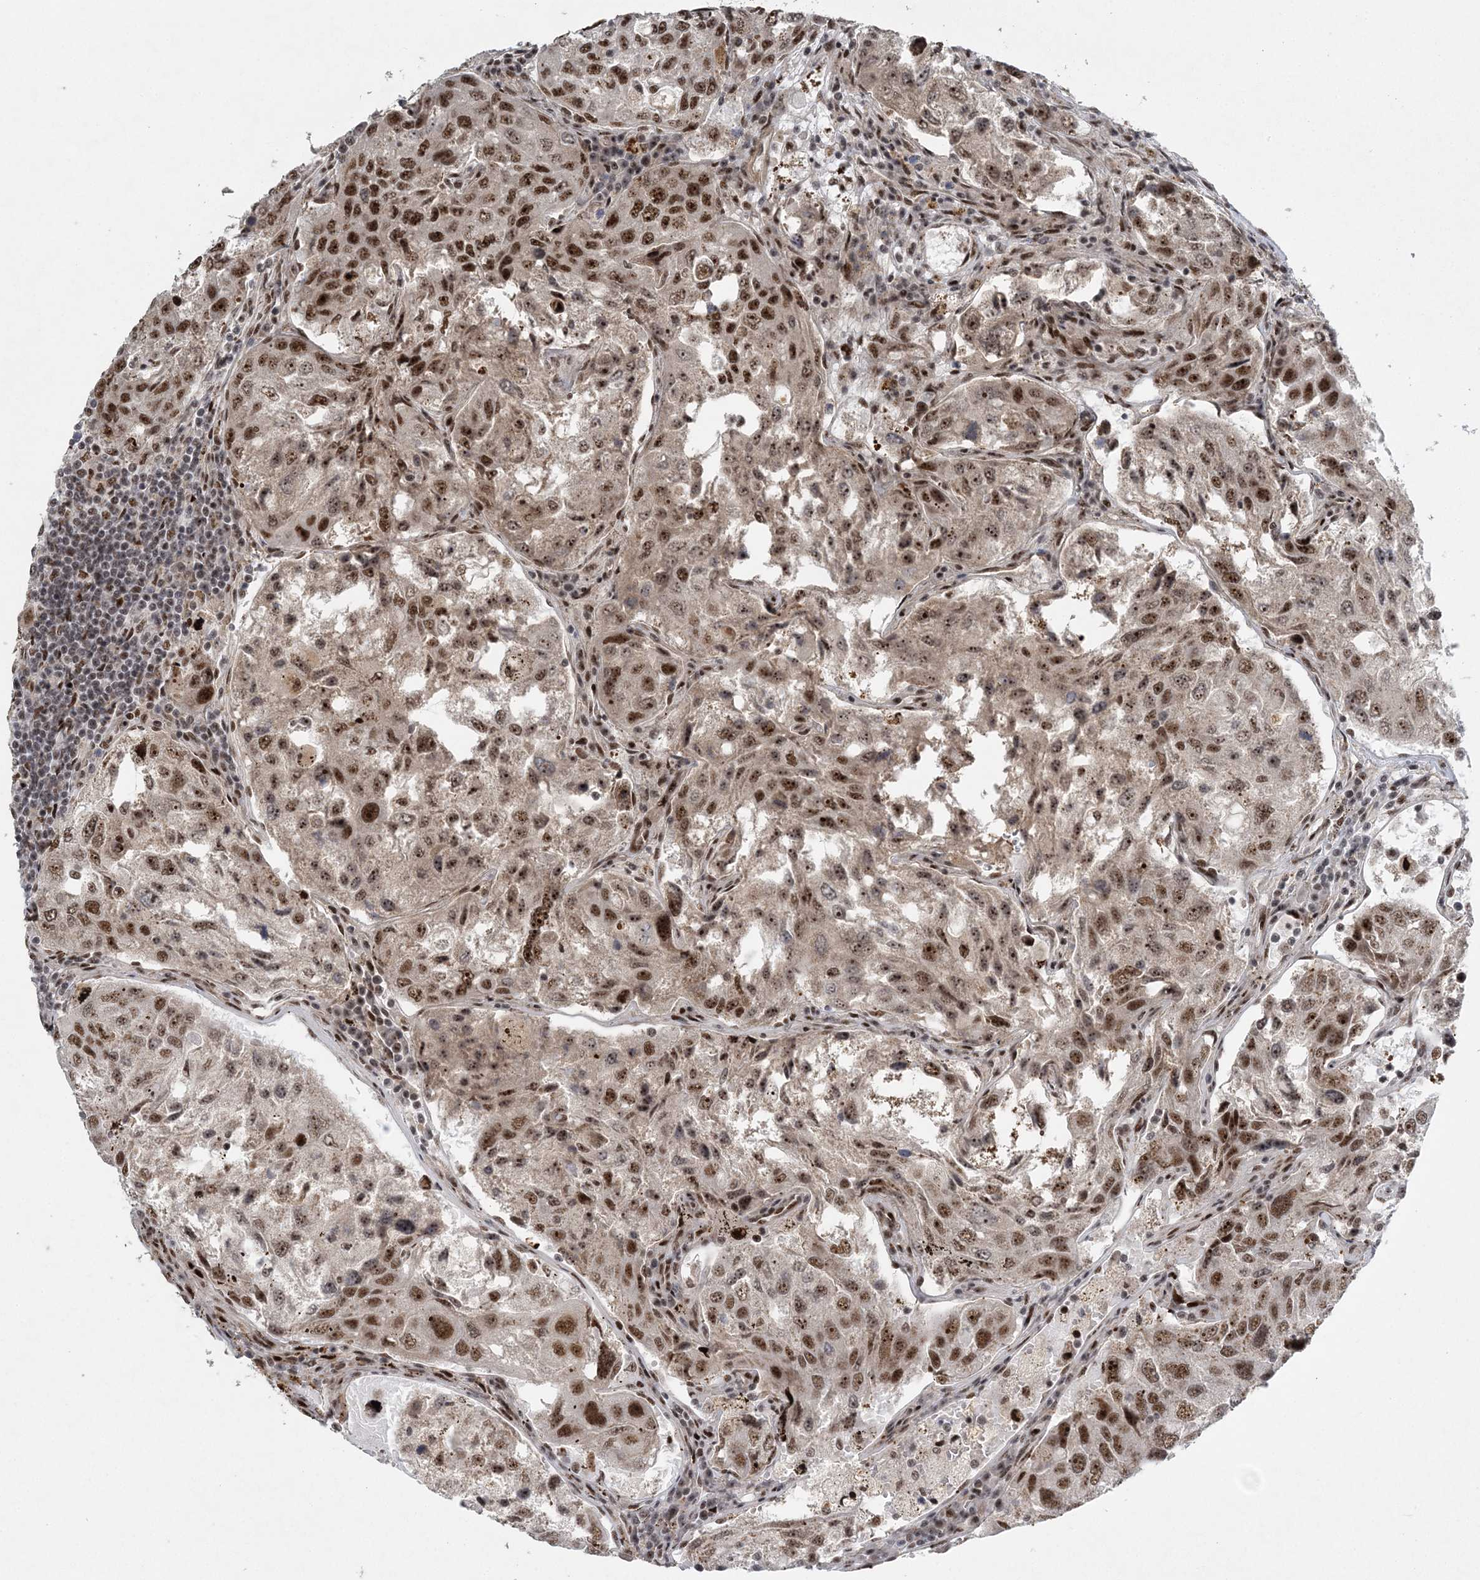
{"staining": {"intensity": "strong", "quantity": ">75%", "location": "nuclear"}, "tissue": "urothelial cancer", "cell_type": "Tumor cells", "image_type": "cancer", "snomed": [{"axis": "morphology", "description": "Urothelial carcinoma, High grade"}, {"axis": "topography", "description": "Lymph node"}, {"axis": "topography", "description": "Urinary bladder"}], "caption": "Strong nuclear expression for a protein is present in approximately >75% of tumor cells of urothelial cancer using immunohistochemistry.", "gene": "CWC22", "patient": {"sex": "male", "age": 51}}